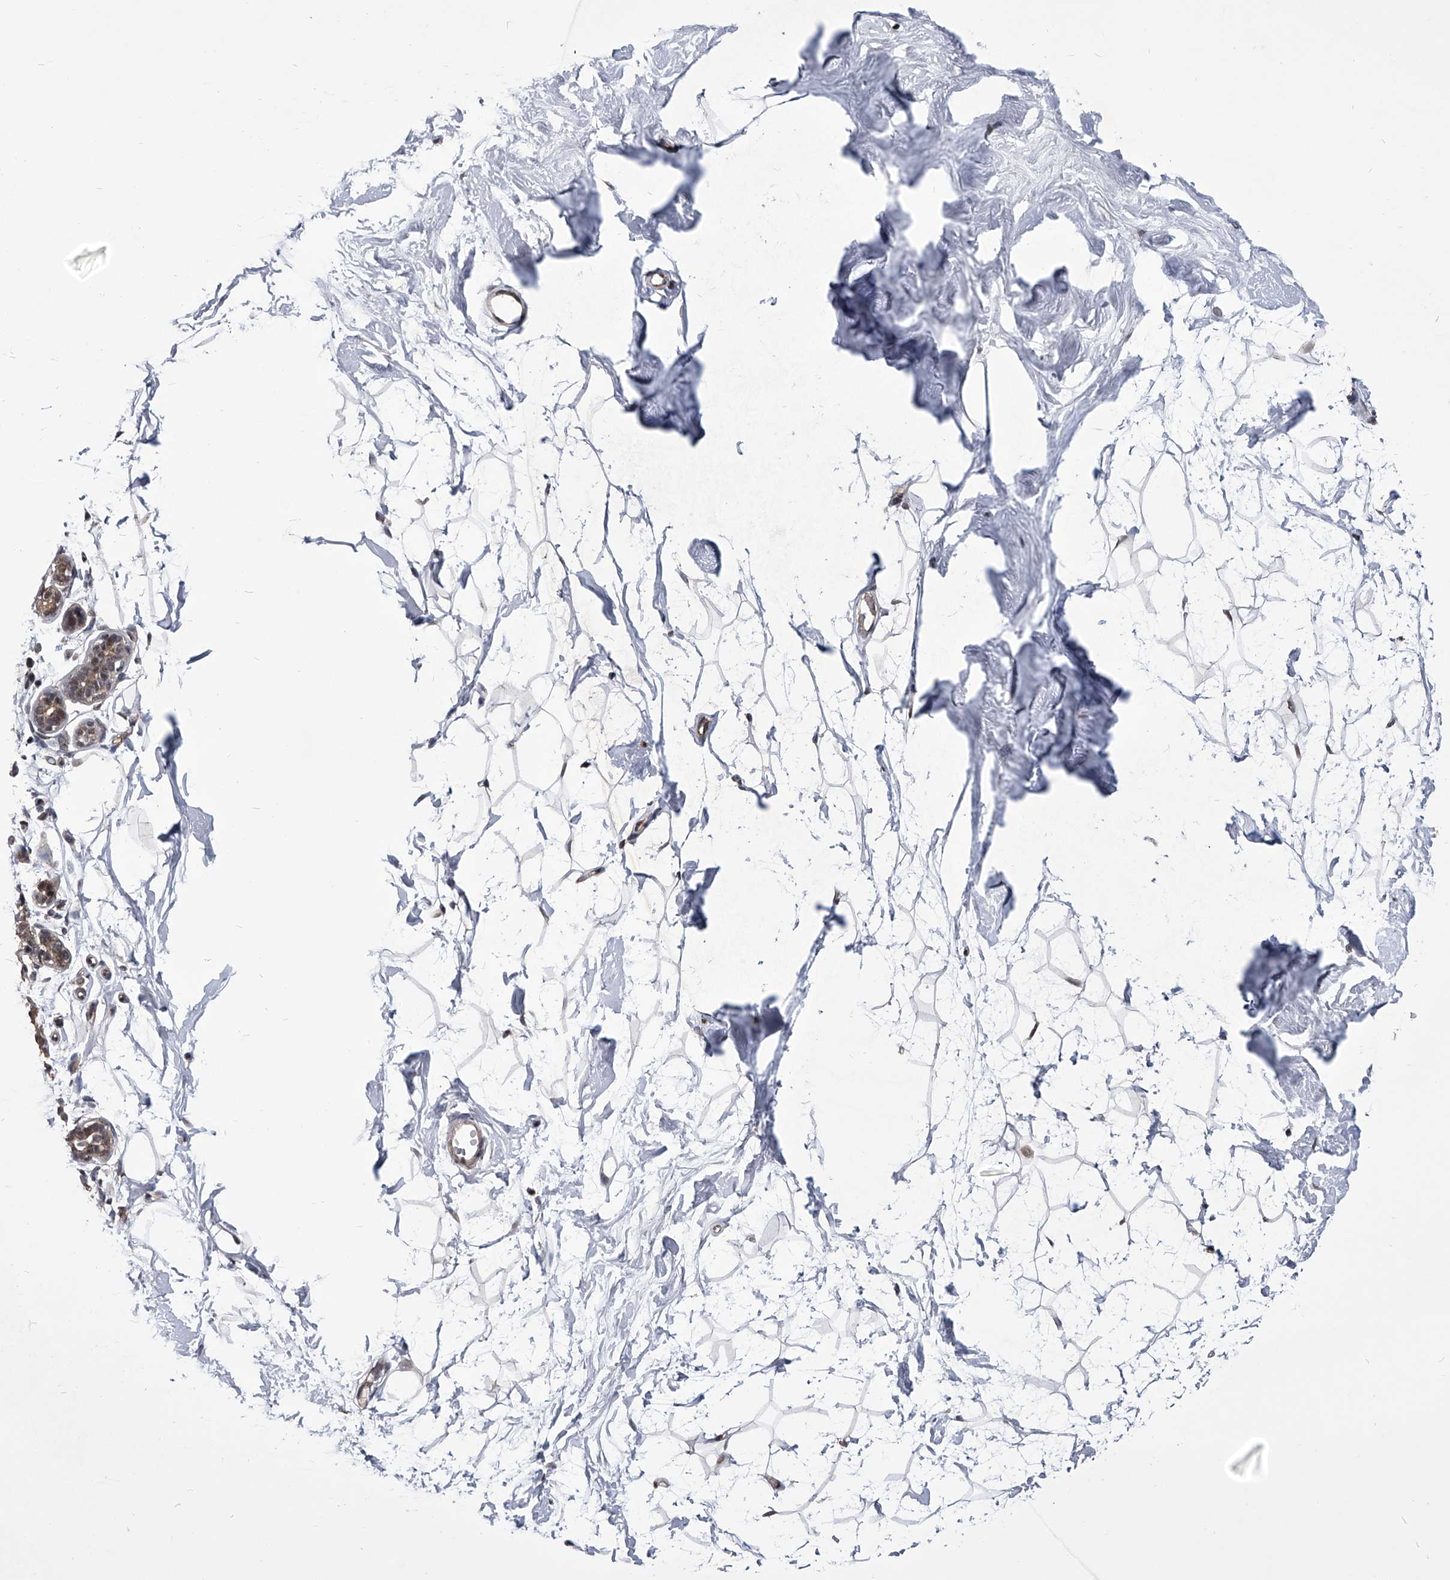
{"staining": {"intensity": "negative", "quantity": "none", "location": "none"}, "tissue": "breast", "cell_type": "Adipocytes", "image_type": "normal", "snomed": [{"axis": "morphology", "description": "Normal tissue, NOS"}, {"axis": "topography", "description": "Breast"}], "caption": "Adipocytes show no significant expression in unremarkable breast. (Stains: DAB (3,3'-diaminobenzidine) immunohistochemistry (IHC) with hematoxylin counter stain, Microscopy: brightfield microscopy at high magnification).", "gene": "ZNF76", "patient": {"sex": "female", "age": 26}}